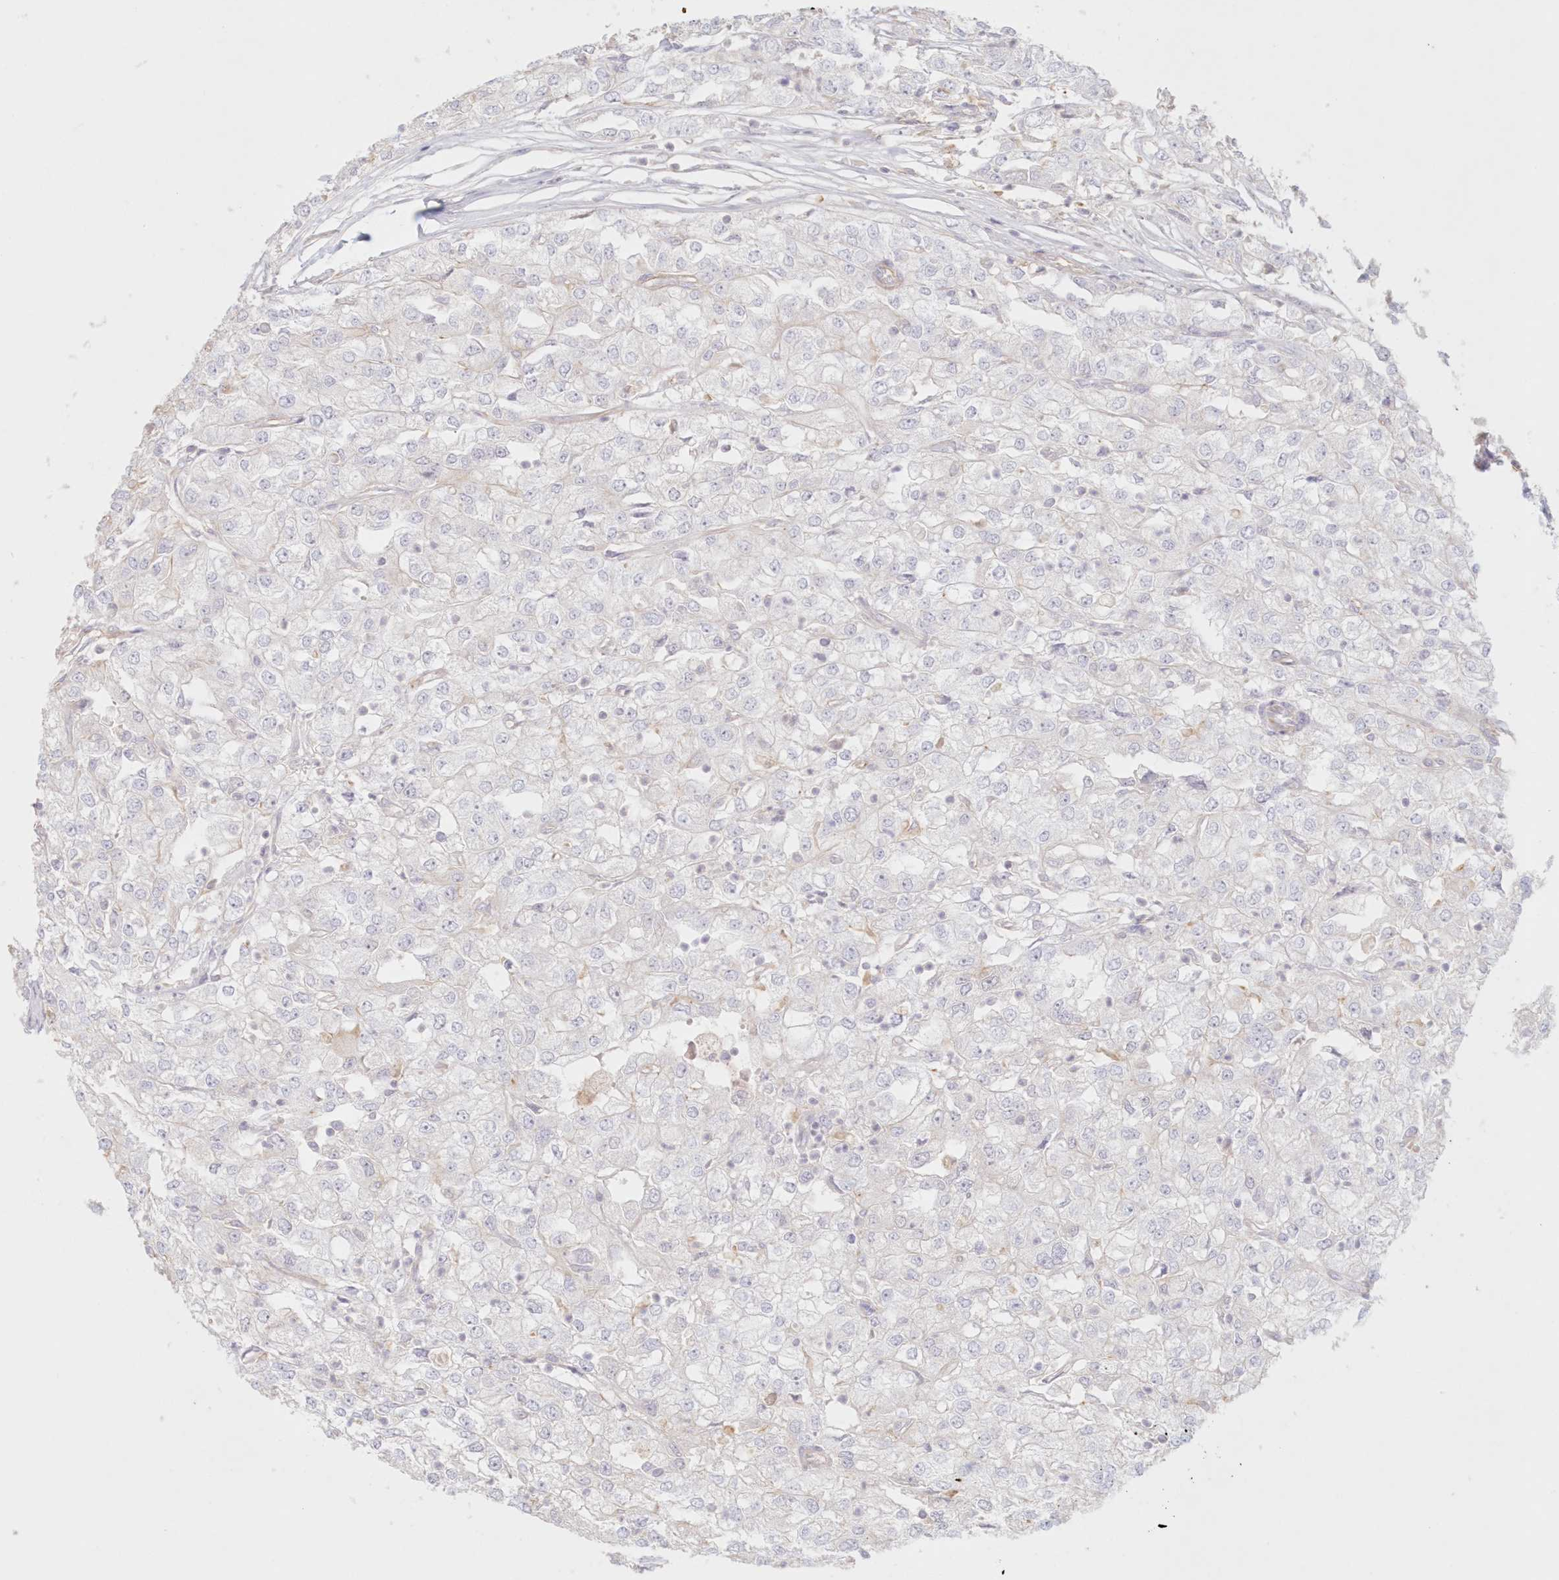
{"staining": {"intensity": "negative", "quantity": "none", "location": "none"}, "tissue": "renal cancer", "cell_type": "Tumor cells", "image_type": "cancer", "snomed": [{"axis": "morphology", "description": "Adenocarcinoma, NOS"}, {"axis": "topography", "description": "Kidney"}], "caption": "The IHC image has no significant positivity in tumor cells of renal adenocarcinoma tissue.", "gene": "DMRTB1", "patient": {"sex": "female", "age": 54}}